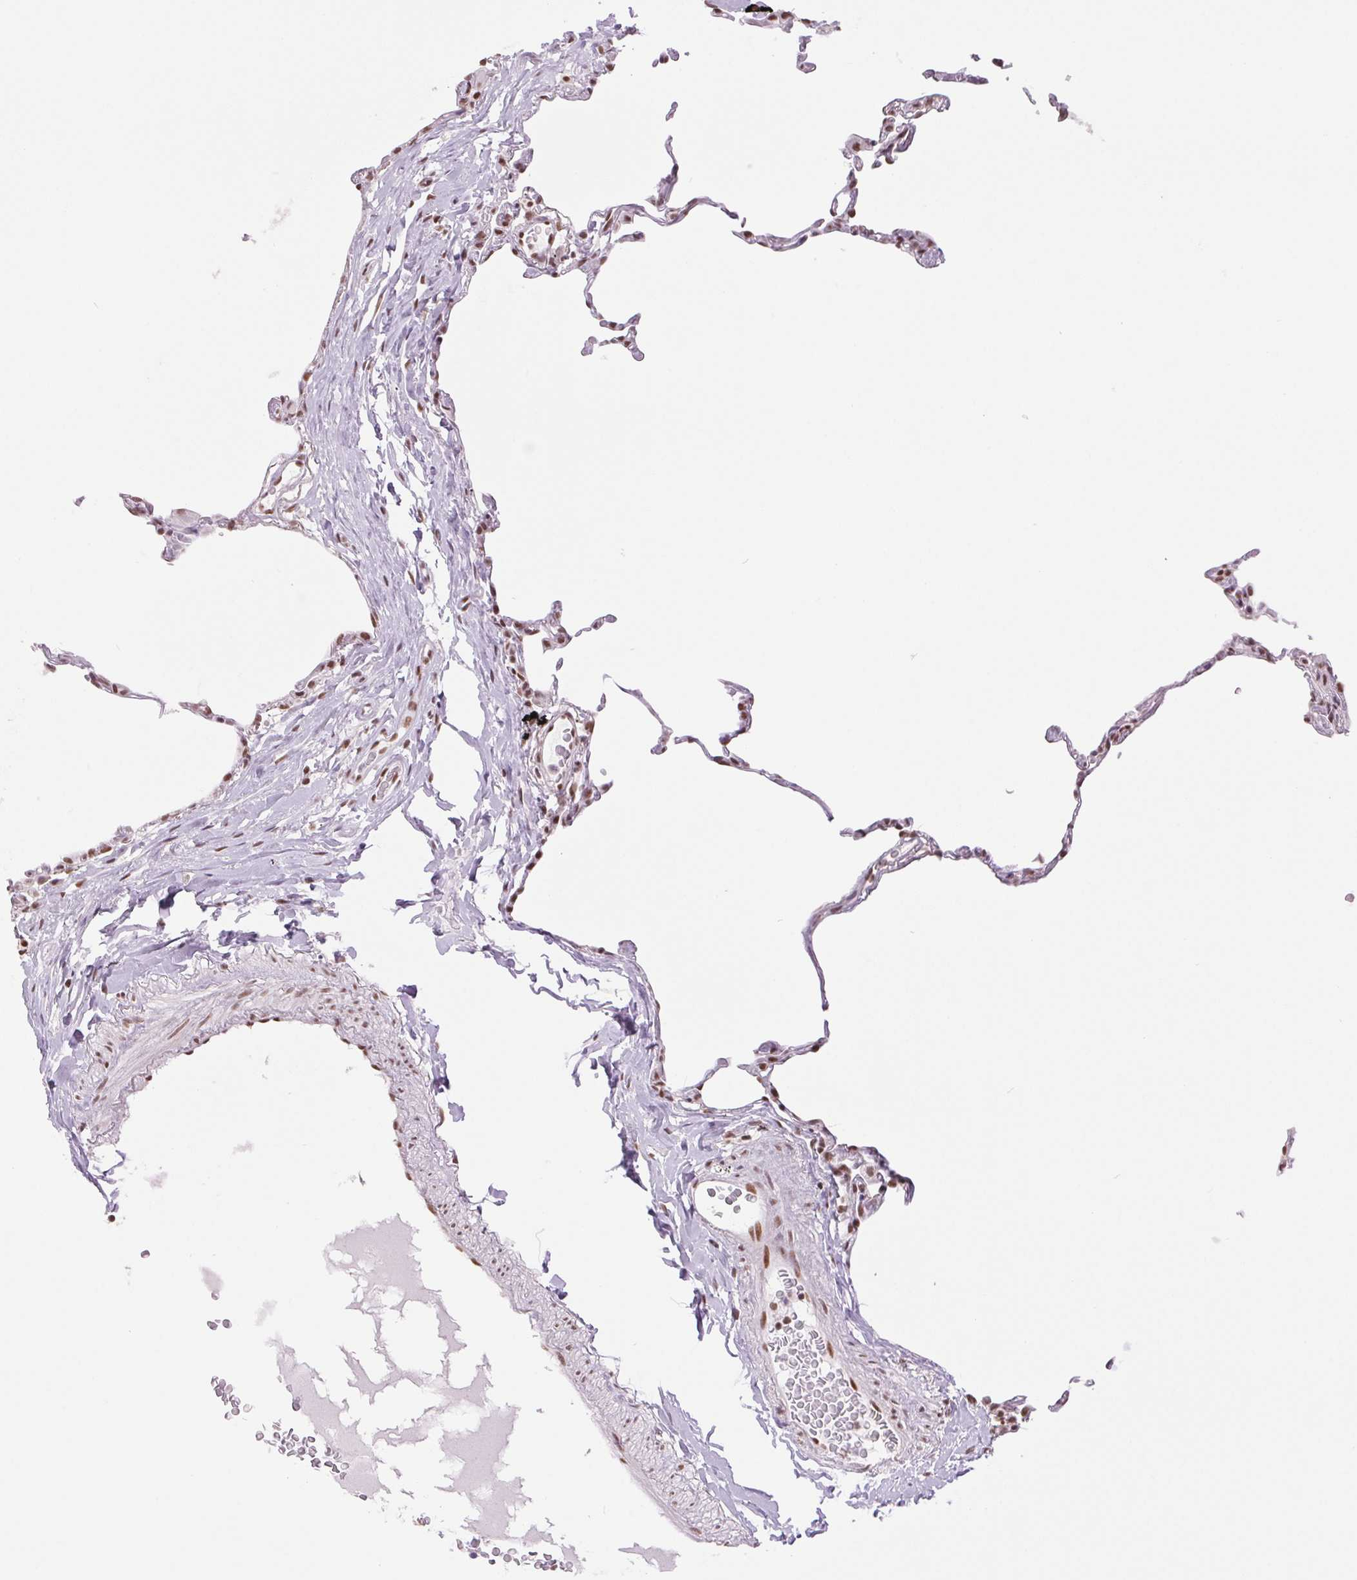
{"staining": {"intensity": "moderate", "quantity": "25%-75%", "location": "nuclear"}, "tissue": "lung", "cell_type": "Alveolar cells", "image_type": "normal", "snomed": [{"axis": "morphology", "description": "Normal tissue, NOS"}, {"axis": "topography", "description": "Lung"}], "caption": "Protein analysis of normal lung demonstrates moderate nuclear staining in approximately 25%-75% of alveolar cells.", "gene": "ZFR2", "patient": {"sex": "female", "age": 57}}